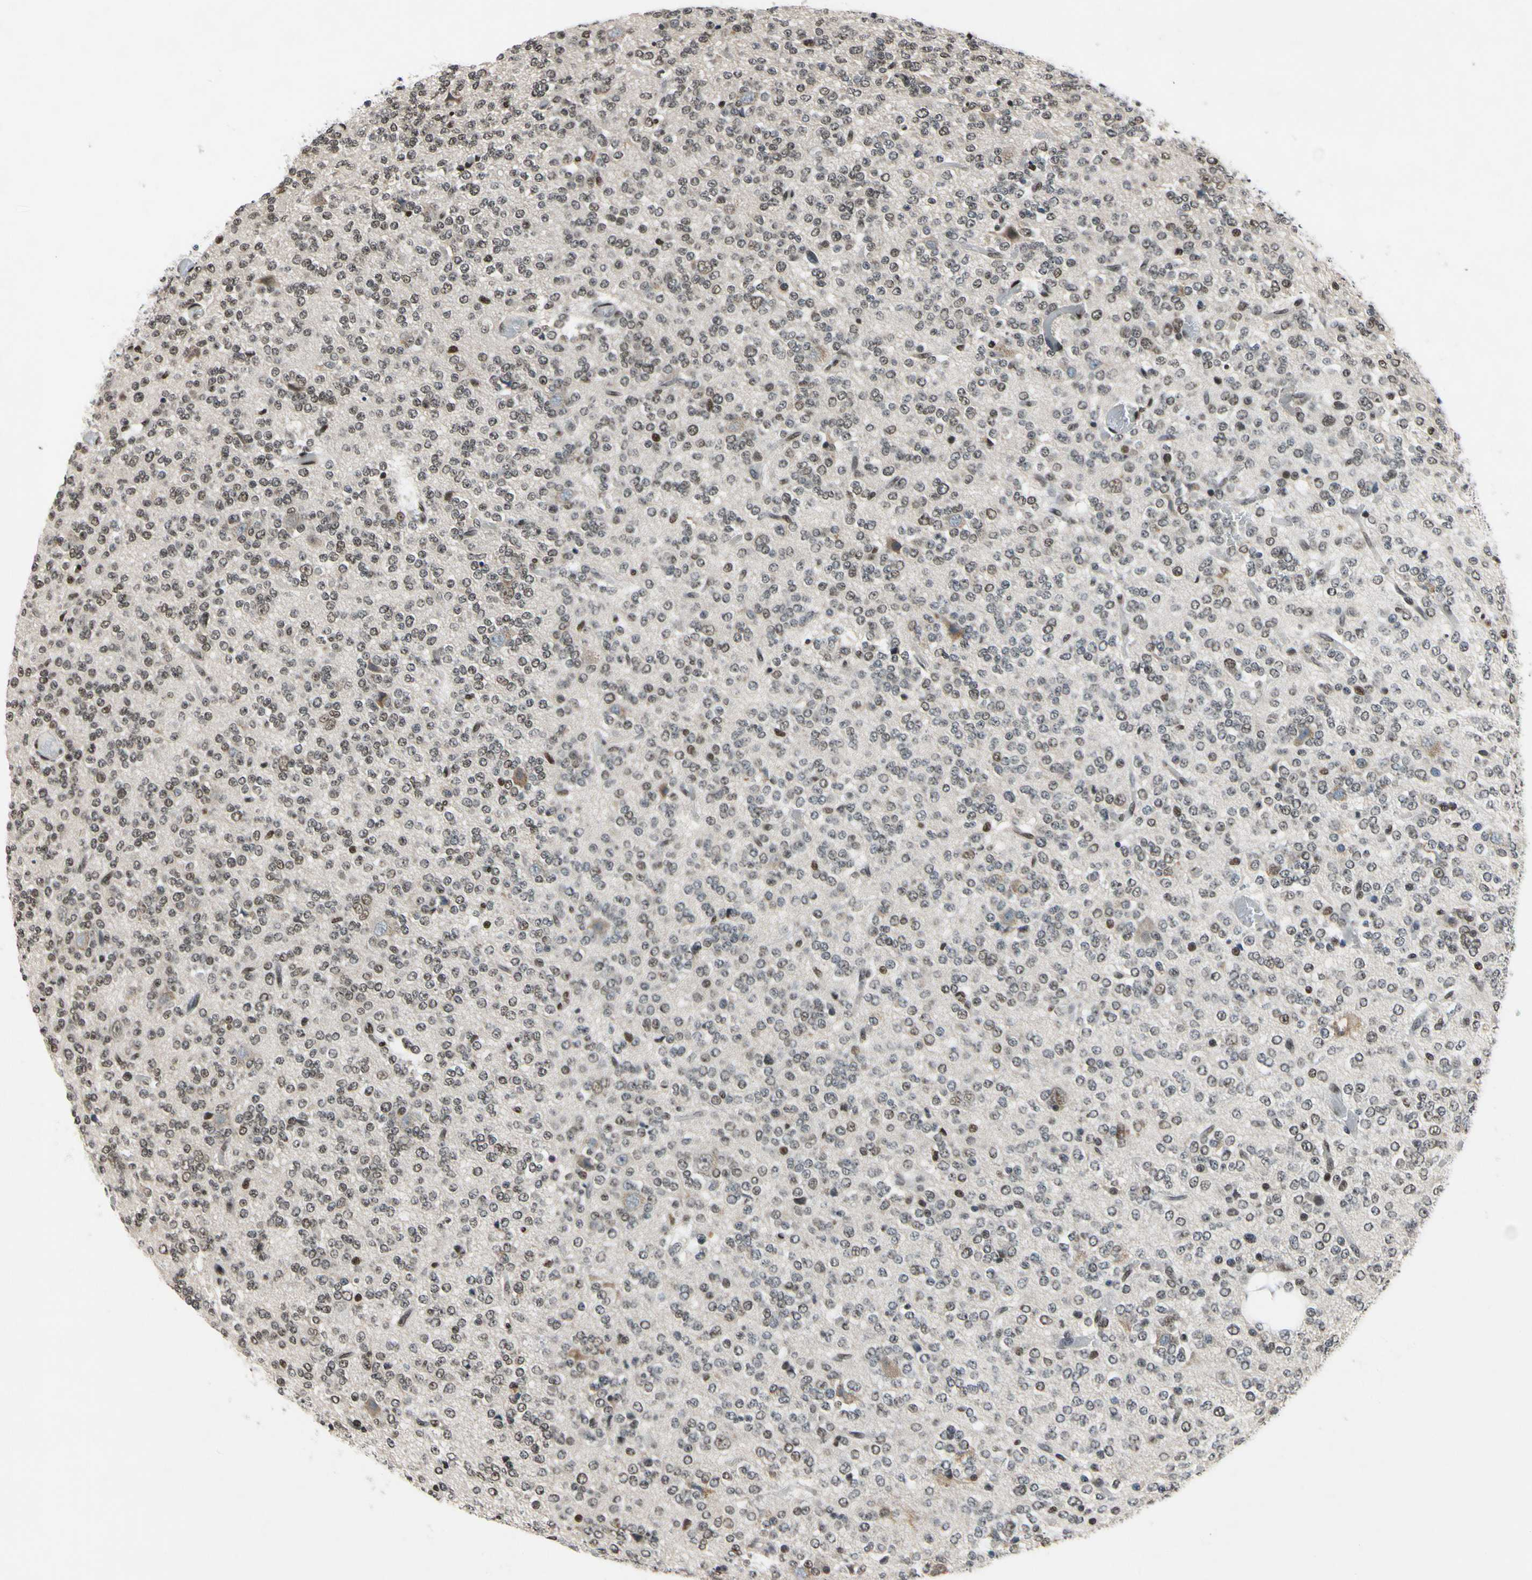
{"staining": {"intensity": "moderate", "quantity": "<25%", "location": "nuclear"}, "tissue": "glioma", "cell_type": "Tumor cells", "image_type": "cancer", "snomed": [{"axis": "morphology", "description": "Glioma, malignant, Low grade"}, {"axis": "topography", "description": "Brain"}], "caption": "Moderate nuclear protein positivity is present in about <25% of tumor cells in glioma.", "gene": "RECQL", "patient": {"sex": "male", "age": 38}}